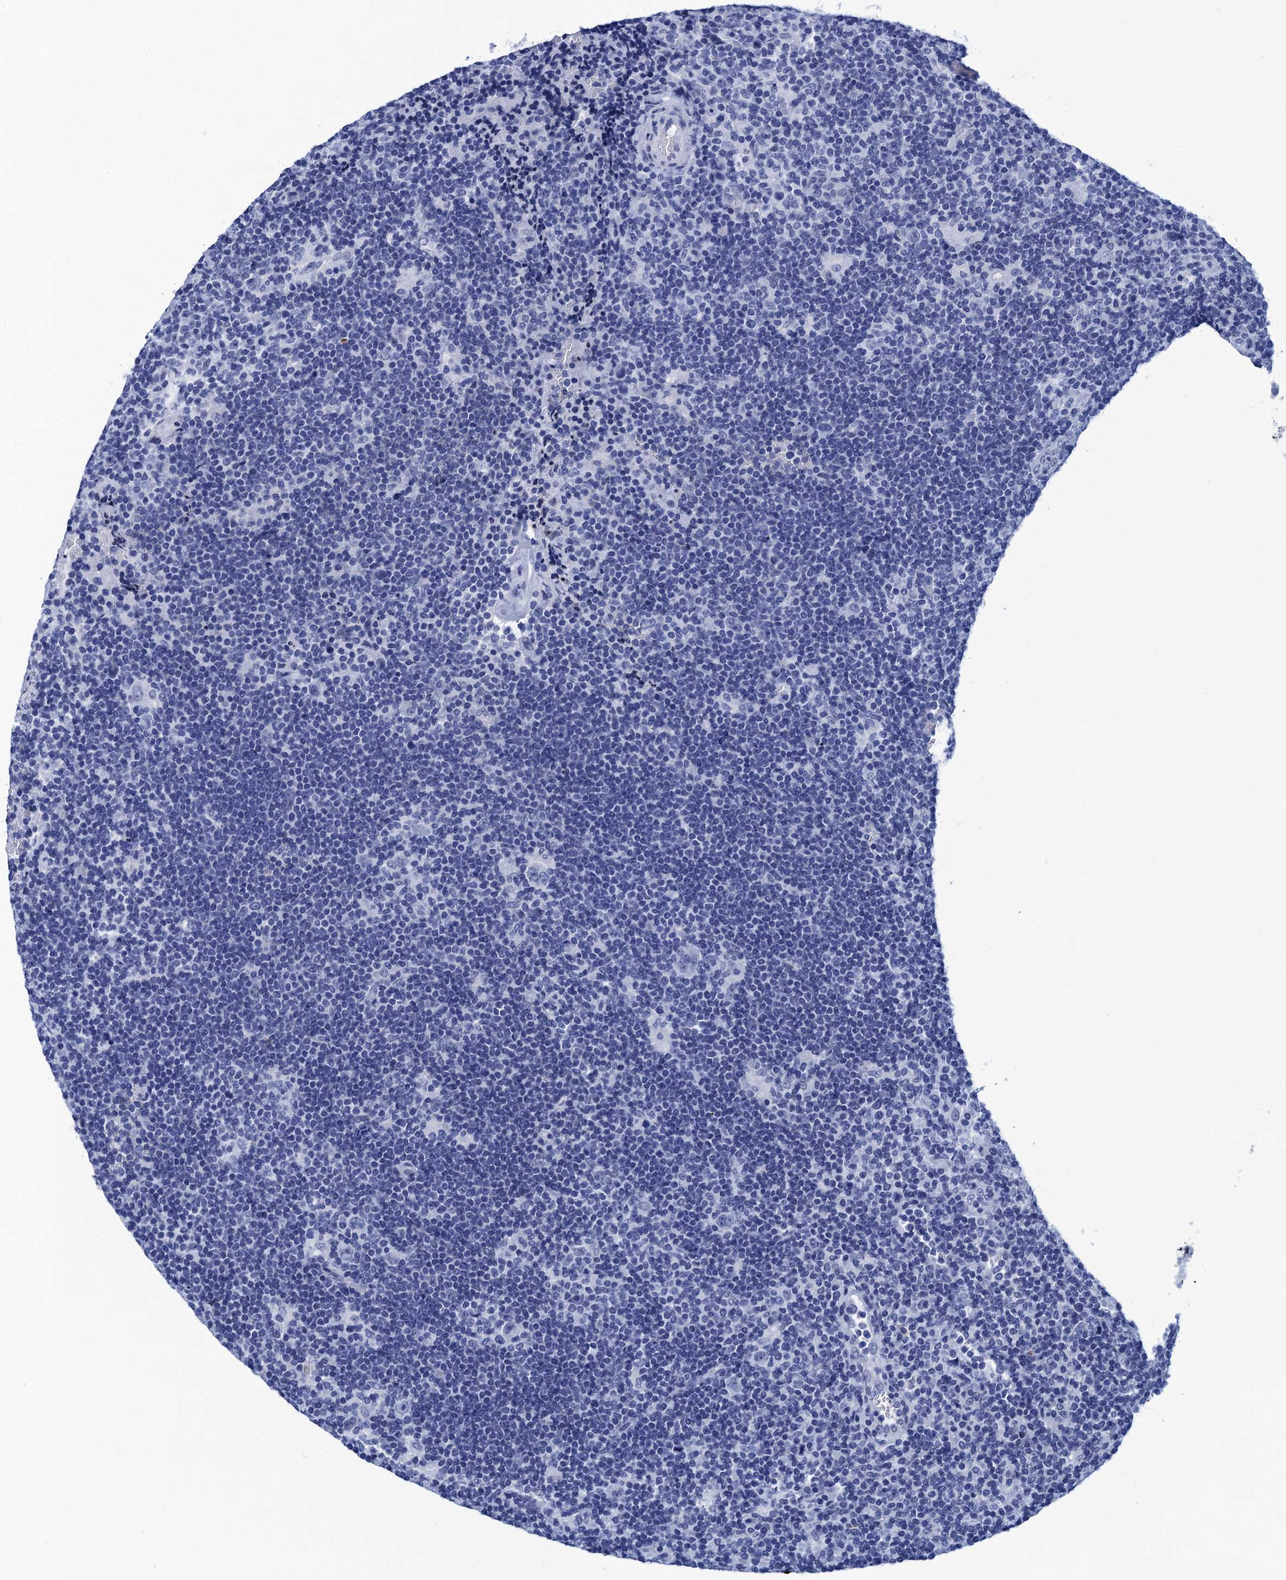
{"staining": {"intensity": "negative", "quantity": "none", "location": "none"}, "tissue": "lymphoma", "cell_type": "Tumor cells", "image_type": "cancer", "snomed": [{"axis": "morphology", "description": "Hodgkin's disease, NOS"}, {"axis": "topography", "description": "Lymph node"}], "caption": "Hodgkin's disease stained for a protein using IHC shows no expression tumor cells.", "gene": "METTL25", "patient": {"sex": "female", "age": 57}}